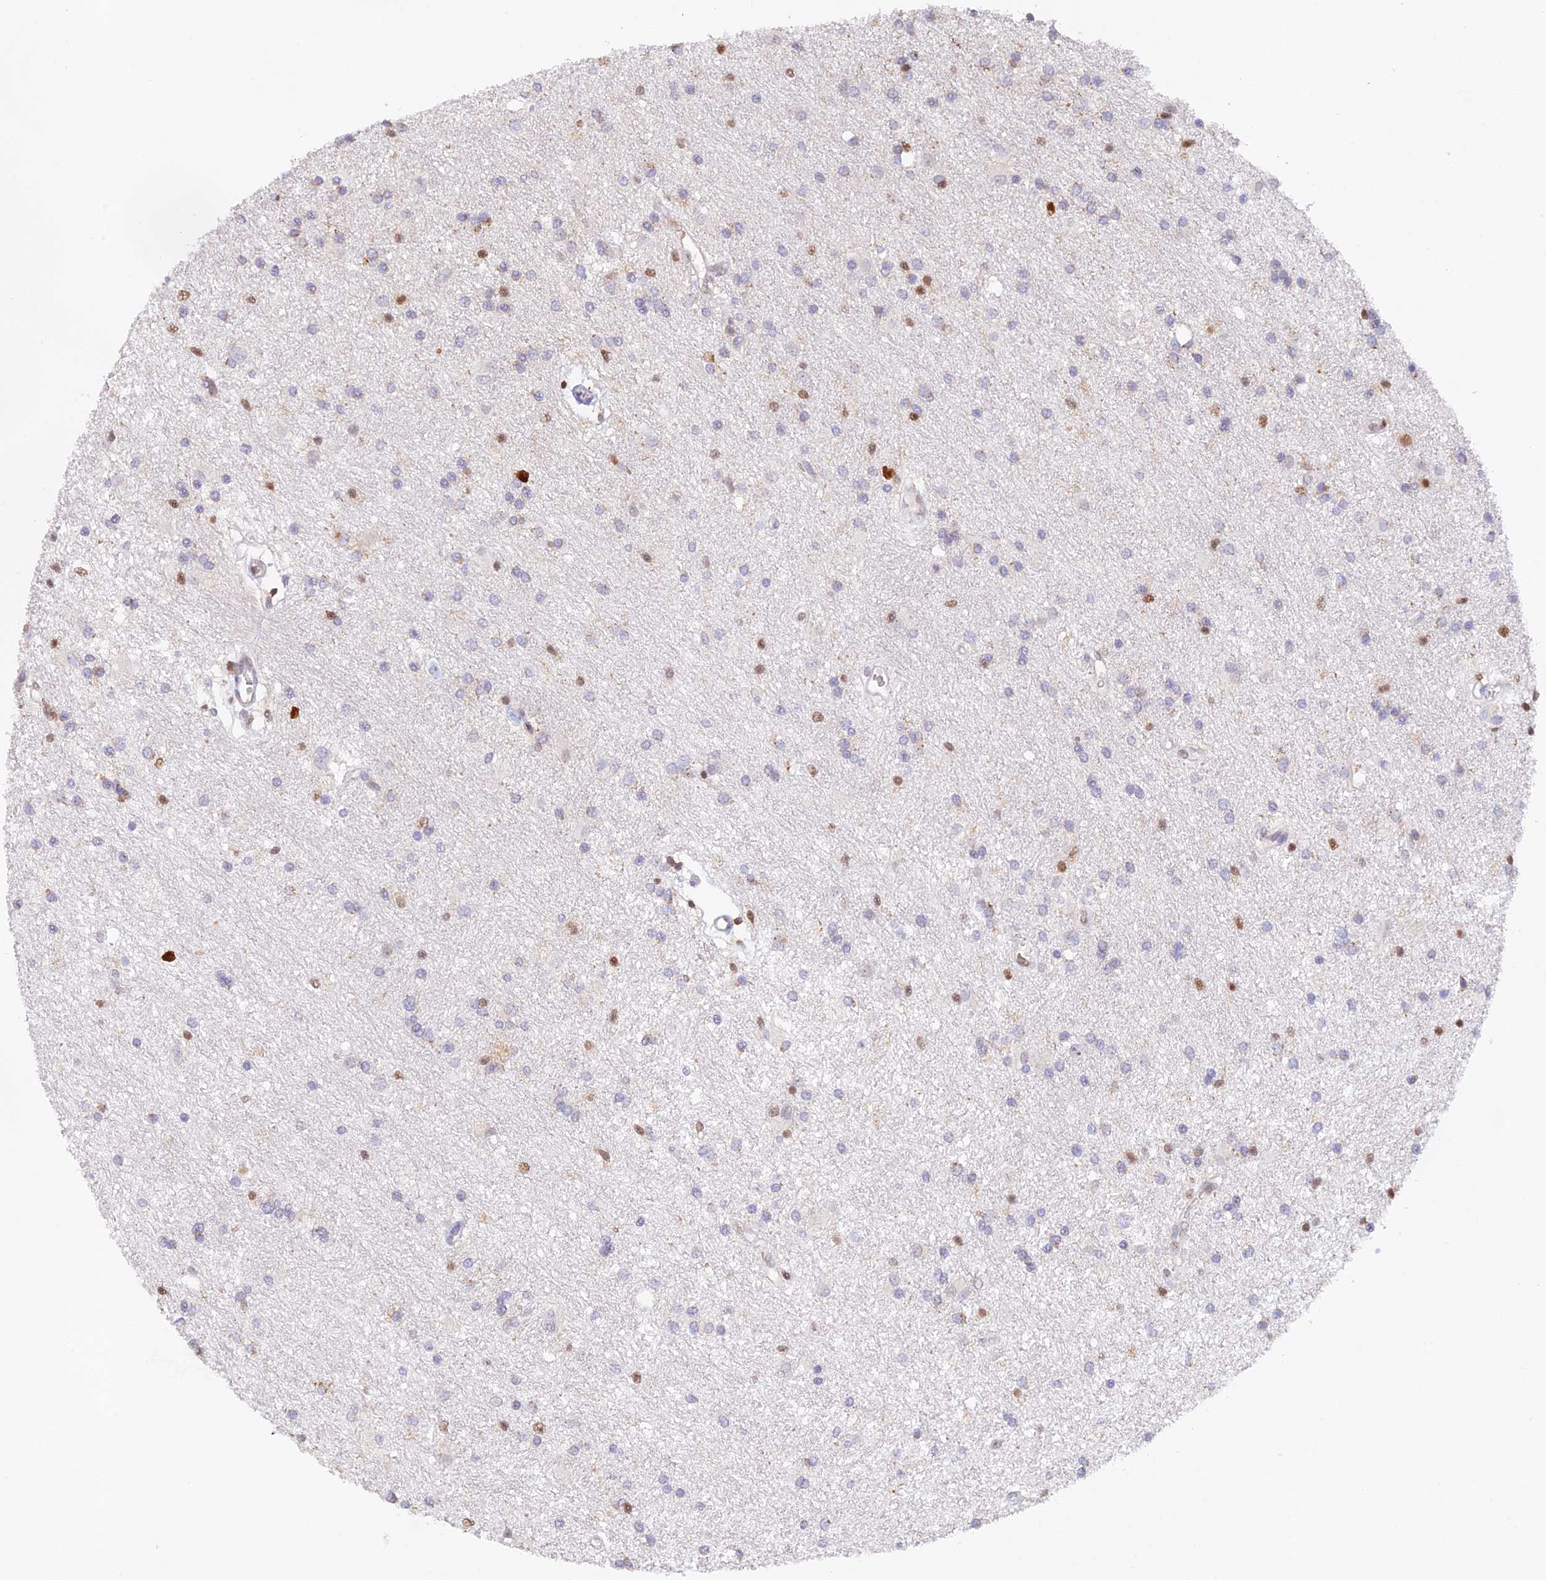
{"staining": {"intensity": "moderate", "quantity": "<25%", "location": "nuclear"}, "tissue": "glioma", "cell_type": "Tumor cells", "image_type": "cancer", "snomed": [{"axis": "morphology", "description": "Glioma, malignant, High grade"}, {"axis": "topography", "description": "Brain"}], "caption": "There is low levels of moderate nuclear positivity in tumor cells of glioma, as demonstrated by immunohistochemical staining (brown color).", "gene": "DENND1C", "patient": {"sex": "male", "age": 77}}